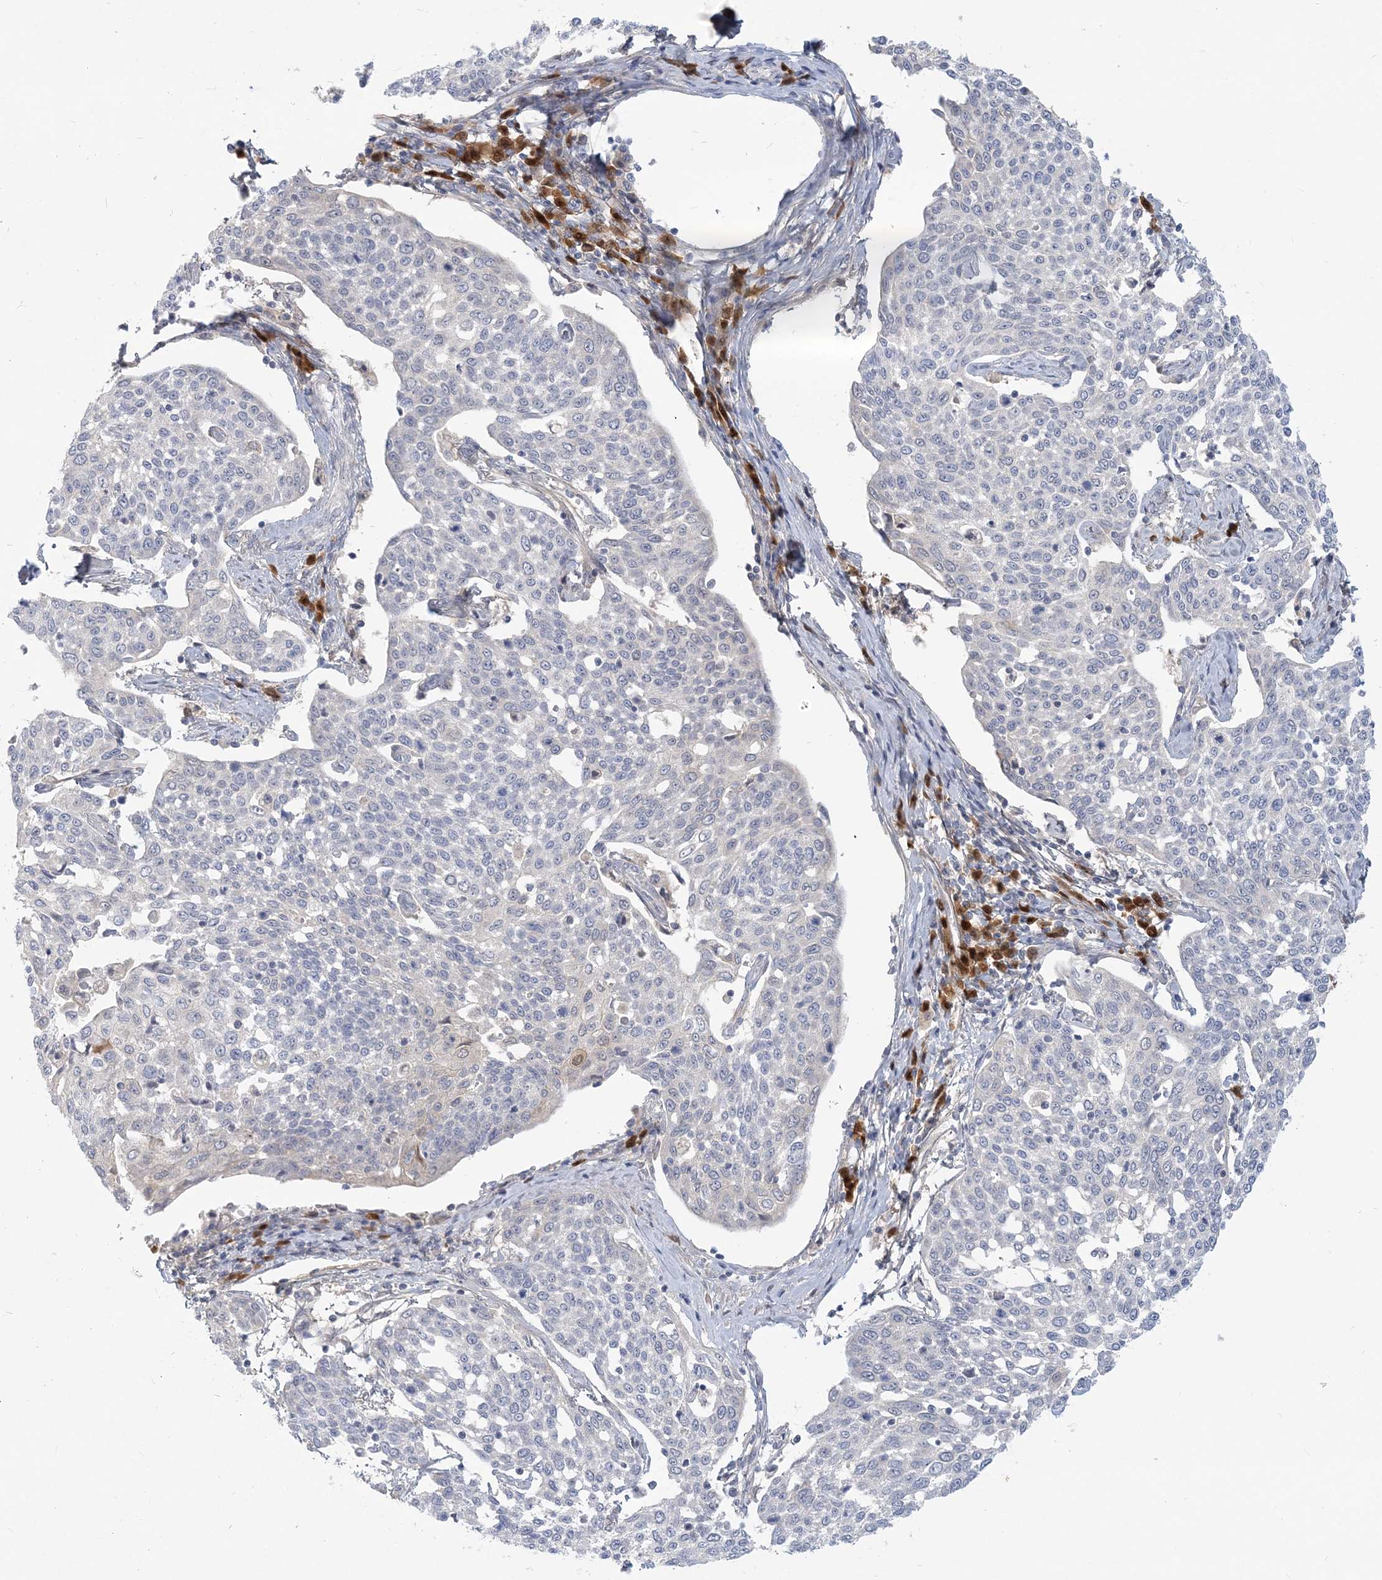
{"staining": {"intensity": "negative", "quantity": "none", "location": "none"}, "tissue": "cervical cancer", "cell_type": "Tumor cells", "image_type": "cancer", "snomed": [{"axis": "morphology", "description": "Squamous cell carcinoma, NOS"}, {"axis": "topography", "description": "Cervix"}], "caption": "IHC of squamous cell carcinoma (cervical) demonstrates no expression in tumor cells. (DAB (3,3'-diaminobenzidine) IHC visualized using brightfield microscopy, high magnification).", "gene": "GMPPA", "patient": {"sex": "female", "age": 34}}